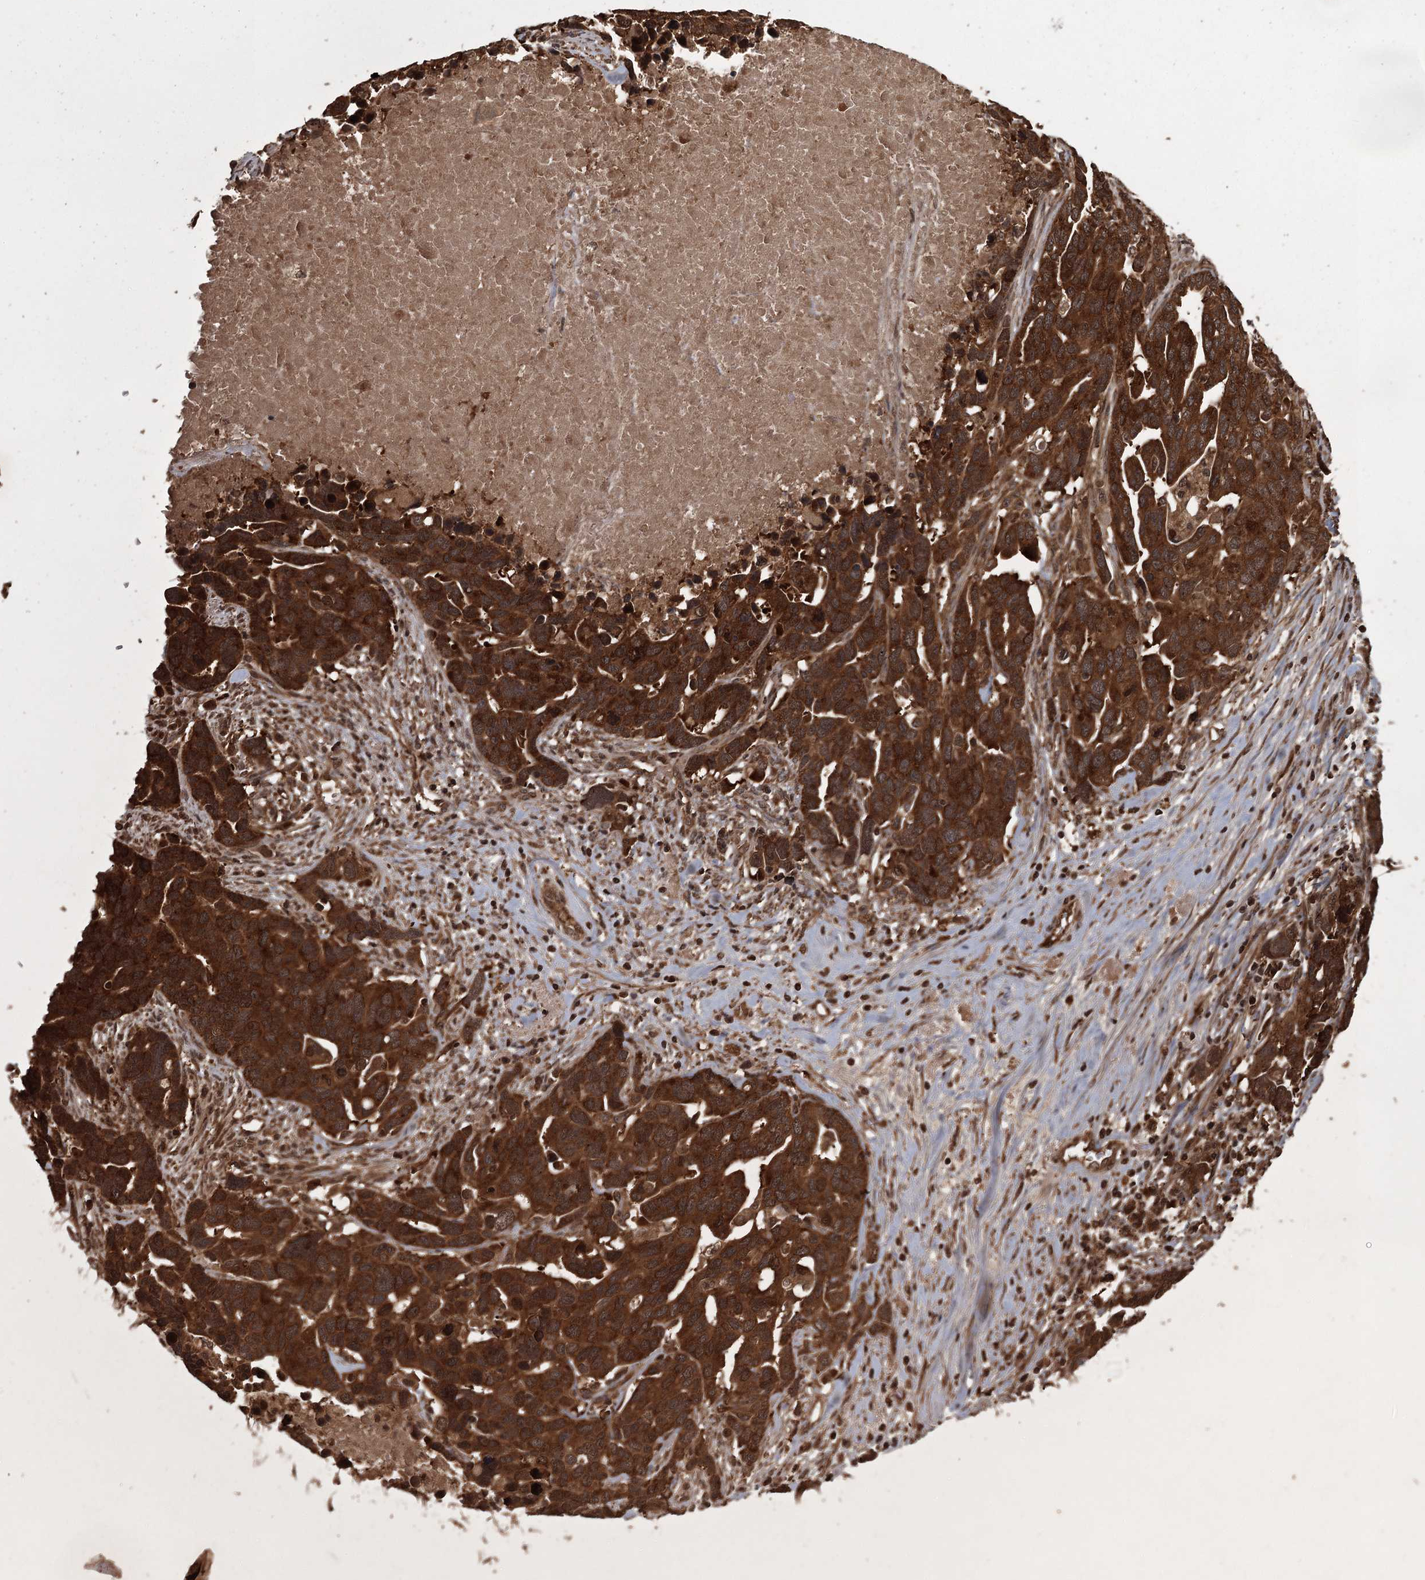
{"staining": {"intensity": "strong", "quantity": ">75%", "location": "cytoplasmic/membranous"}, "tissue": "ovarian cancer", "cell_type": "Tumor cells", "image_type": "cancer", "snomed": [{"axis": "morphology", "description": "Cystadenocarcinoma, serous, NOS"}, {"axis": "topography", "description": "Ovary"}], "caption": "Brown immunohistochemical staining in human ovarian cancer (serous cystadenocarcinoma) displays strong cytoplasmic/membranous staining in approximately >75% of tumor cells.", "gene": "RPAP3", "patient": {"sex": "female", "age": 54}}